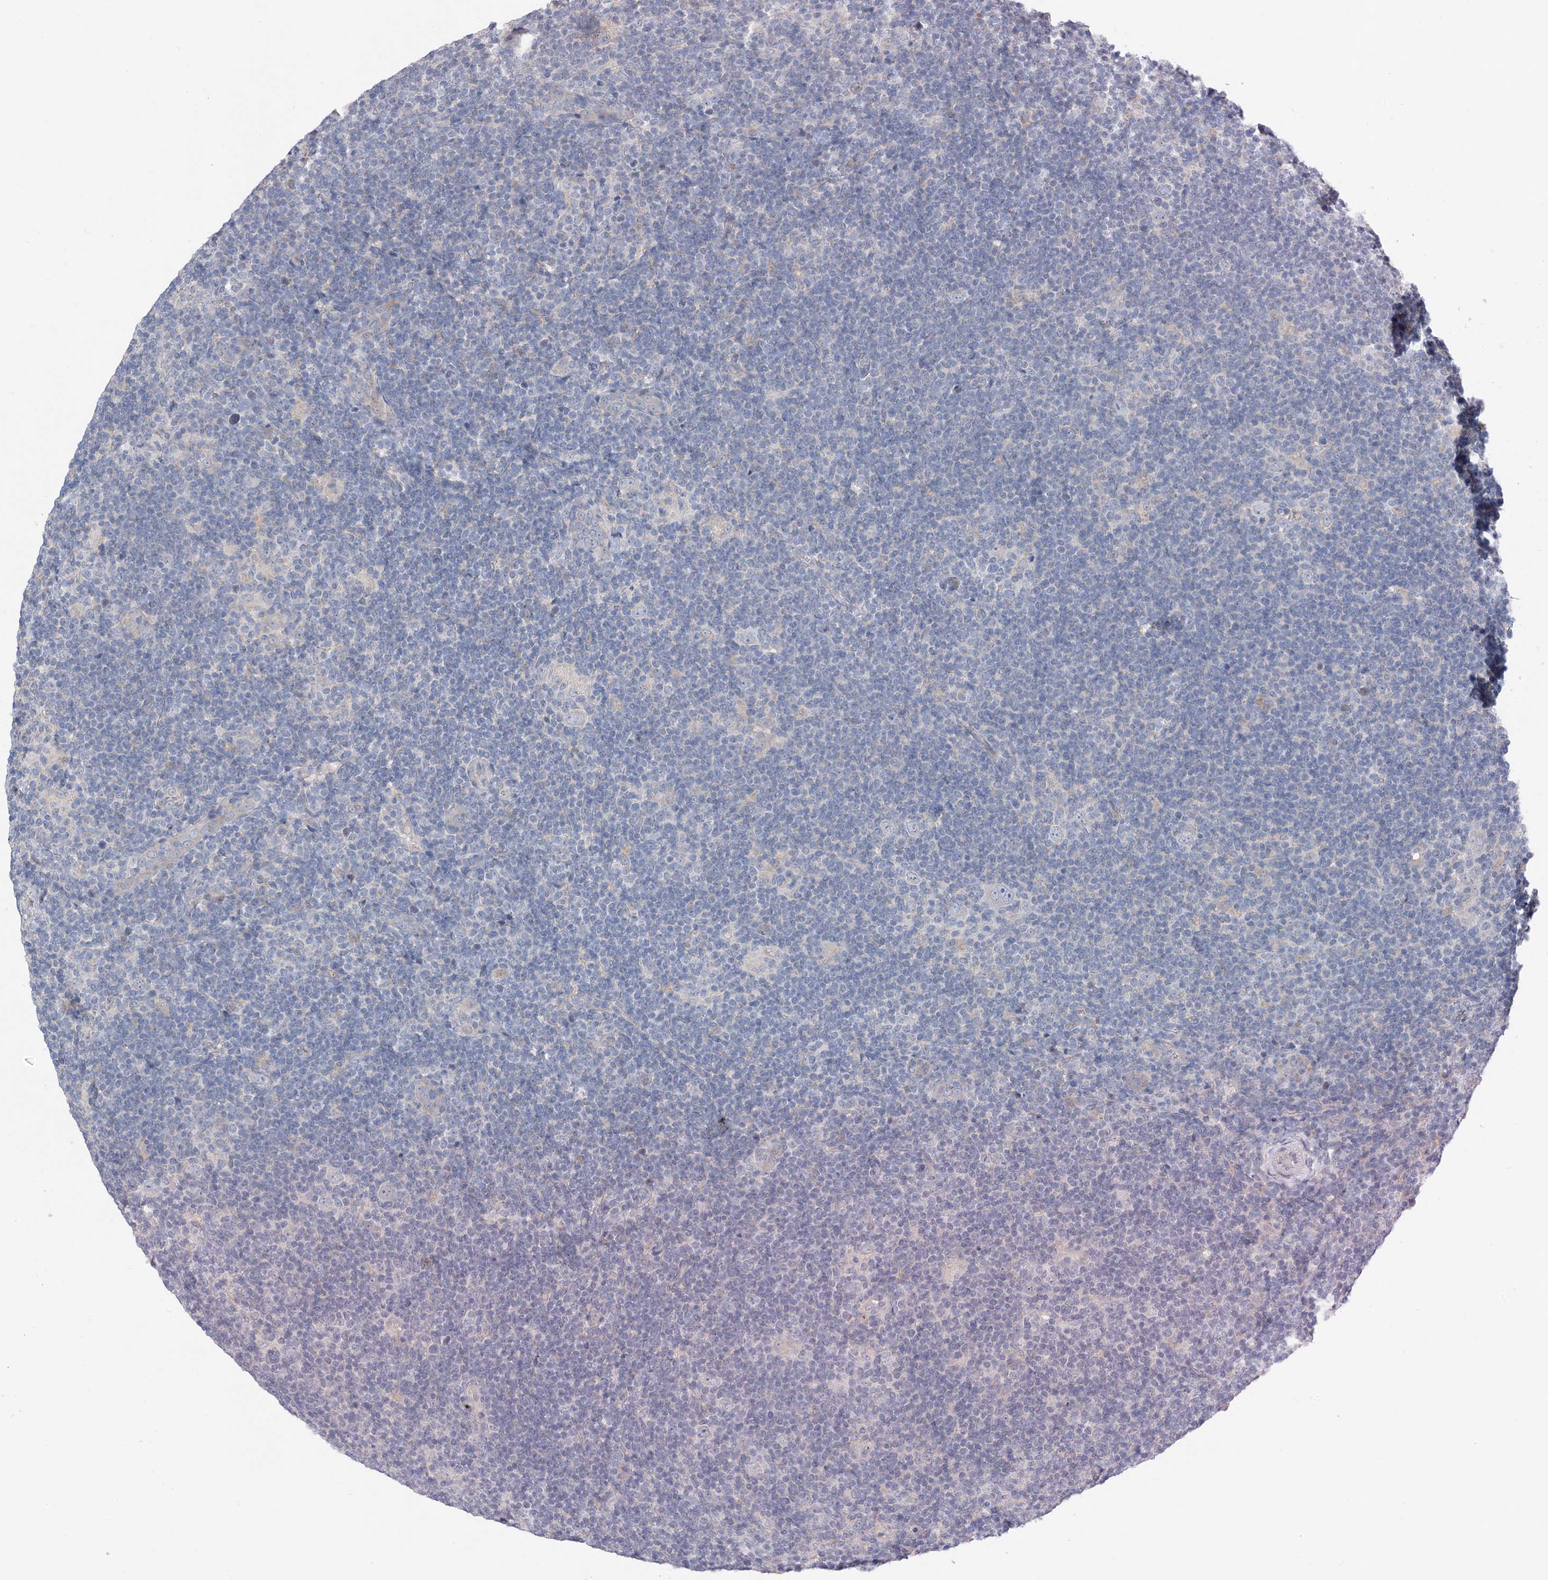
{"staining": {"intensity": "negative", "quantity": "none", "location": "none"}, "tissue": "lymphoma", "cell_type": "Tumor cells", "image_type": "cancer", "snomed": [{"axis": "morphology", "description": "Hodgkin's disease, NOS"}, {"axis": "topography", "description": "Lymph node"}], "caption": "The image reveals no significant positivity in tumor cells of lymphoma.", "gene": "ZCCHC18", "patient": {"sex": "female", "age": 57}}